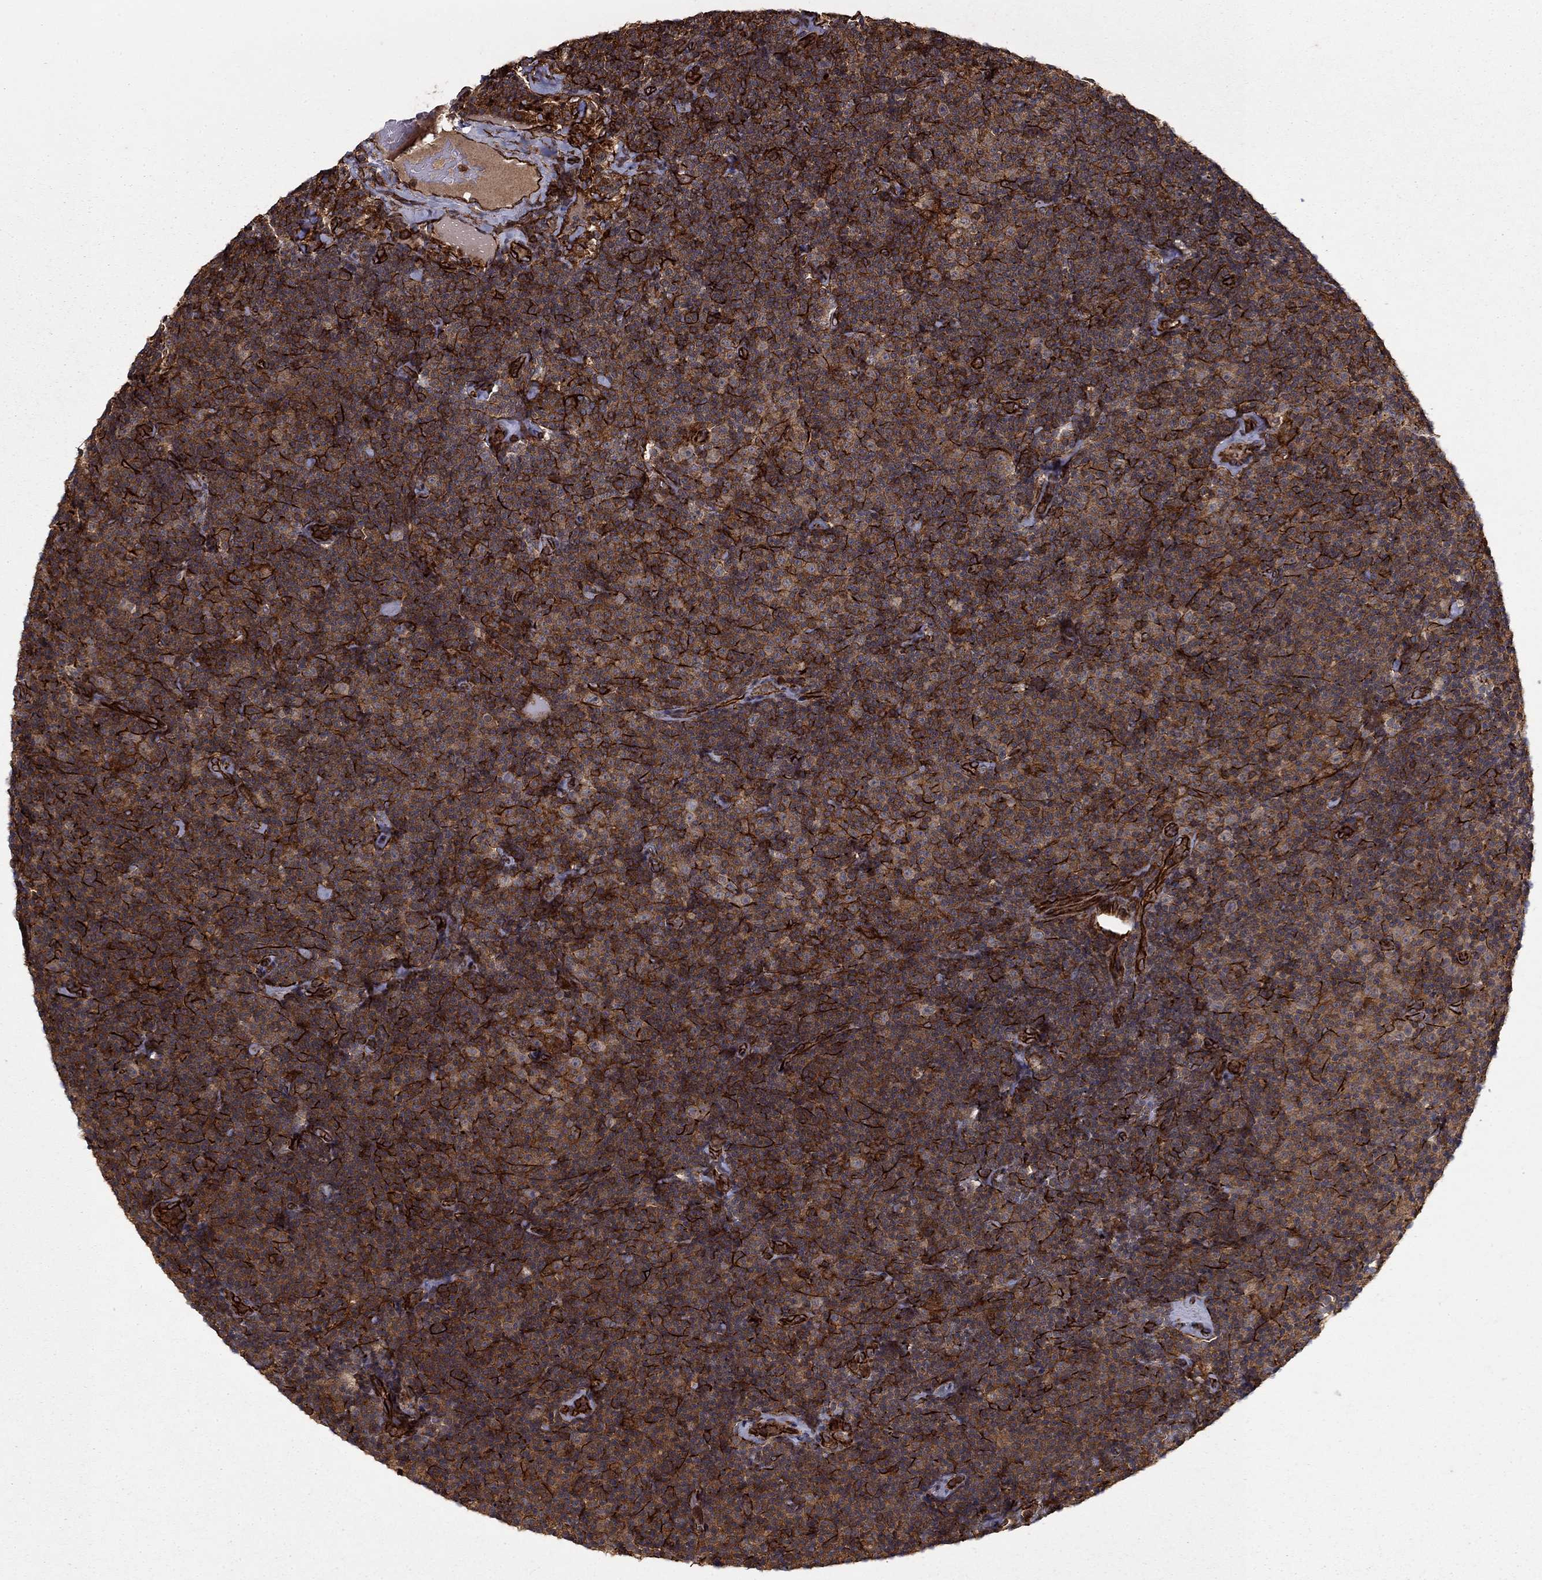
{"staining": {"intensity": "strong", "quantity": ">75%", "location": "cytoplasmic/membranous"}, "tissue": "lymphoma", "cell_type": "Tumor cells", "image_type": "cancer", "snomed": [{"axis": "morphology", "description": "Malignant lymphoma, non-Hodgkin's type, Low grade"}, {"axis": "topography", "description": "Lymph node"}], "caption": "Immunohistochemical staining of lymphoma shows high levels of strong cytoplasmic/membranous staining in about >75% of tumor cells.", "gene": "ADM", "patient": {"sex": "male", "age": 81}}